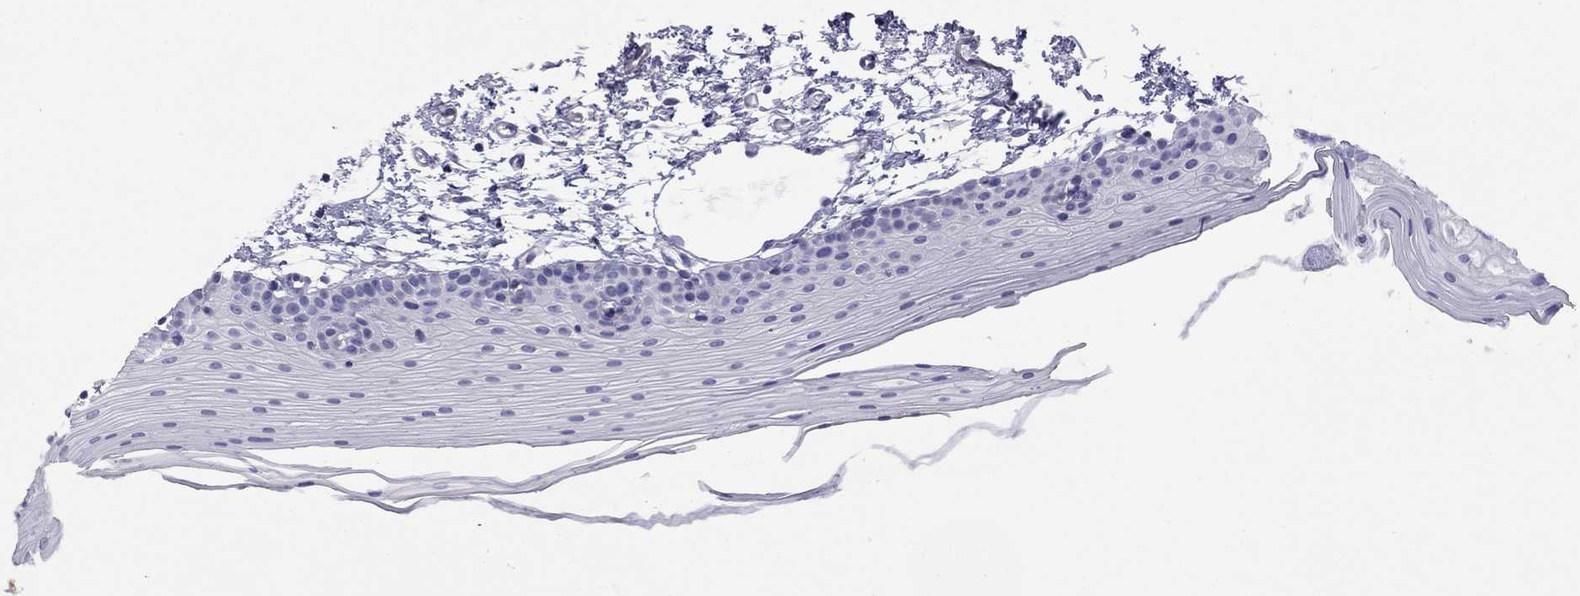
{"staining": {"intensity": "negative", "quantity": "none", "location": "none"}, "tissue": "oral mucosa", "cell_type": "Squamous epithelial cells", "image_type": "normal", "snomed": [{"axis": "morphology", "description": "Normal tissue, NOS"}, {"axis": "topography", "description": "Oral tissue"}], "caption": "IHC of normal oral mucosa demonstrates no positivity in squamous epithelial cells. (DAB (3,3'-diaminobenzidine) immunohistochemistry (IHC) with hematoxylin counter stain).", "gene": "KIAA2012", "patient": {"sex": "female", "age": 57}}